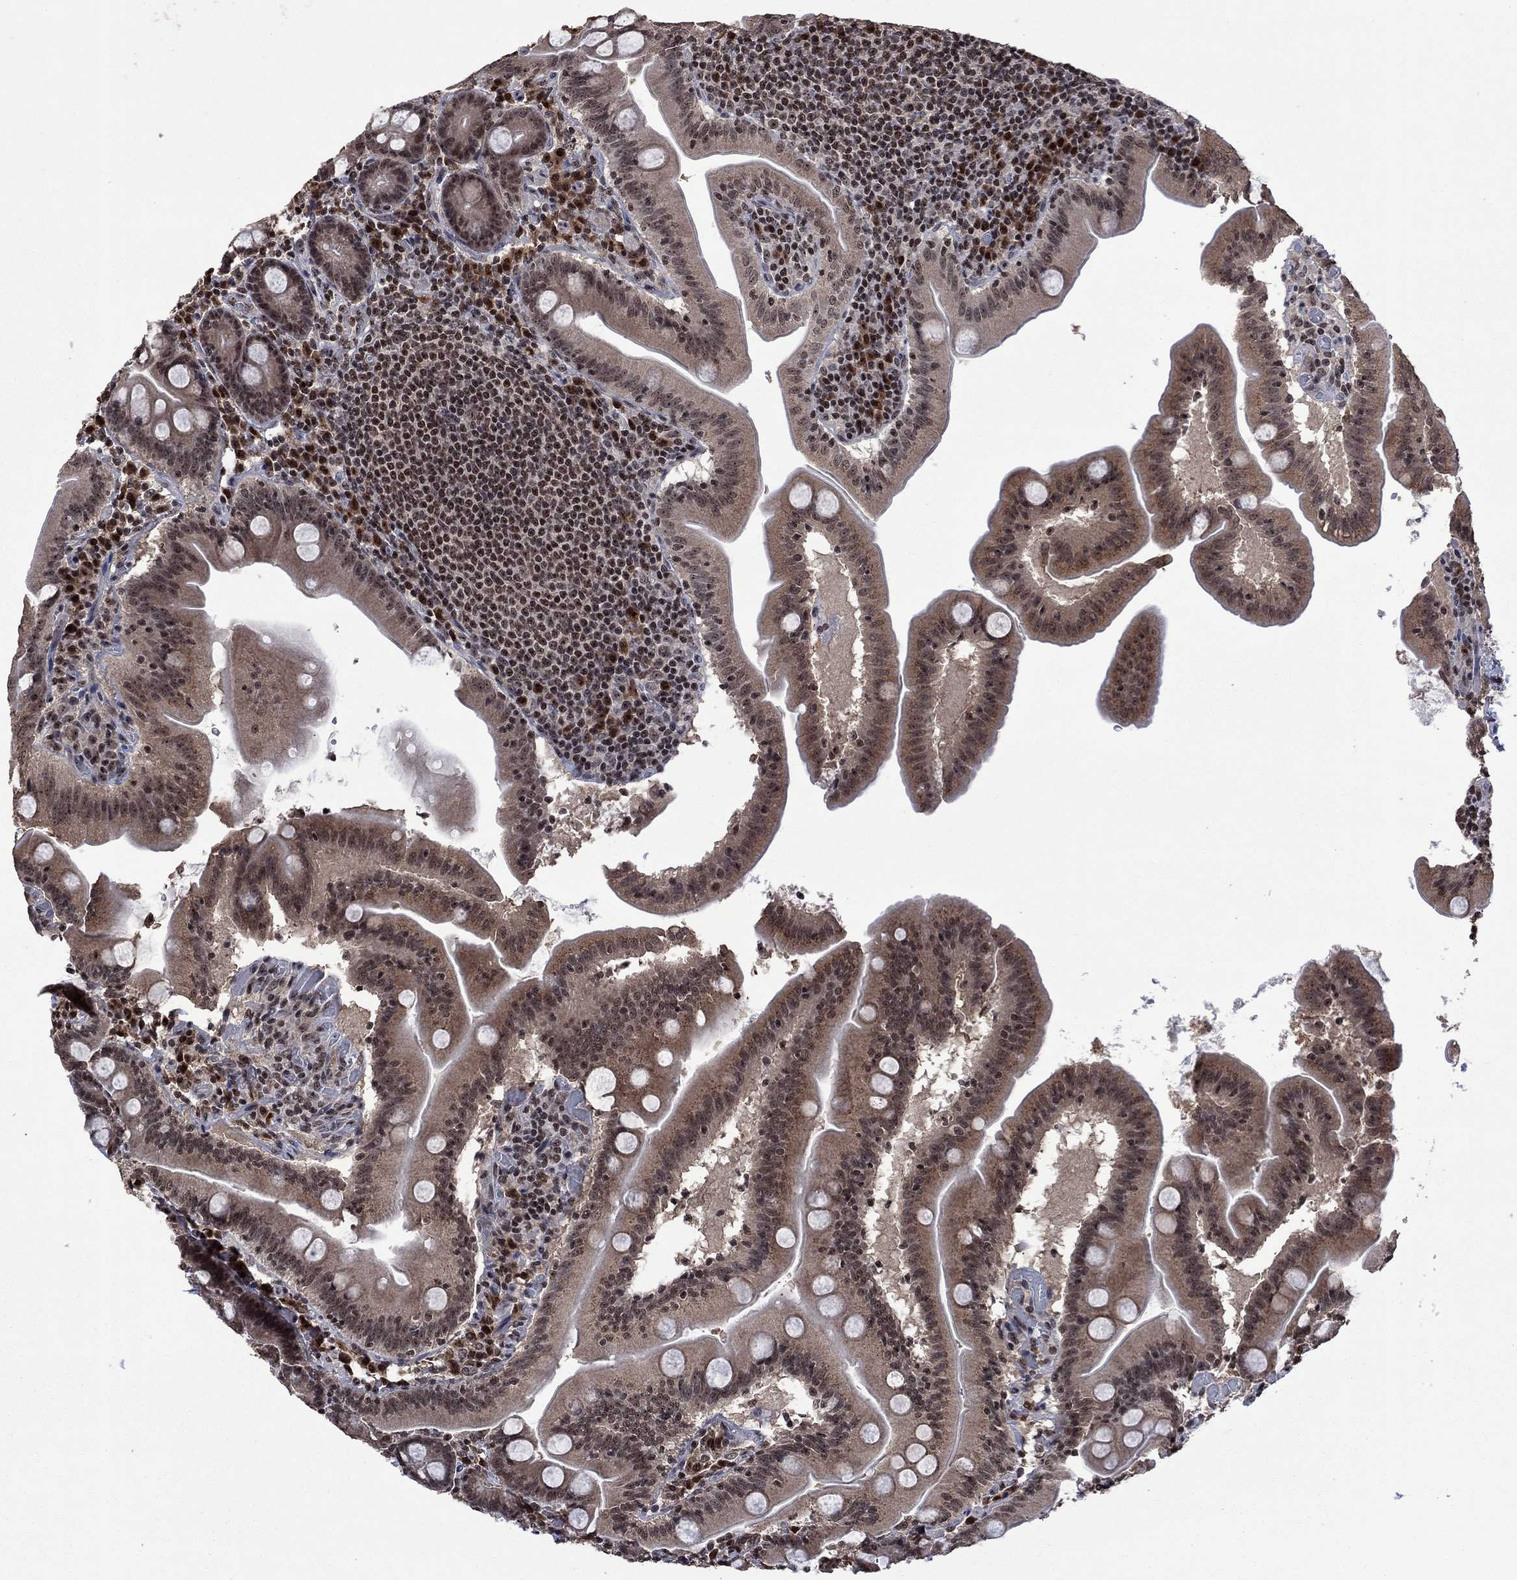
{"staining": {"intensity": "weak", "quantity": ">75%", "location": "cytoplasmic/membranous"}, "tissue": "small intestine", "cell_type": "Glandular cells", "image_type": "normal", "snomed": [{"axis": "morphology", "description": "Normal tissue, NOS"}, {"axis": "topography", "description": "Small intestine"}], "caption": "Weak cytoplasmic/membranous expression for a protein is present in about >75% of glandular cells of normal small intestine using immunohistochemistry (IHC).", "gene": "FBLL1", "patient": {"sex": "male", "age": 37}}